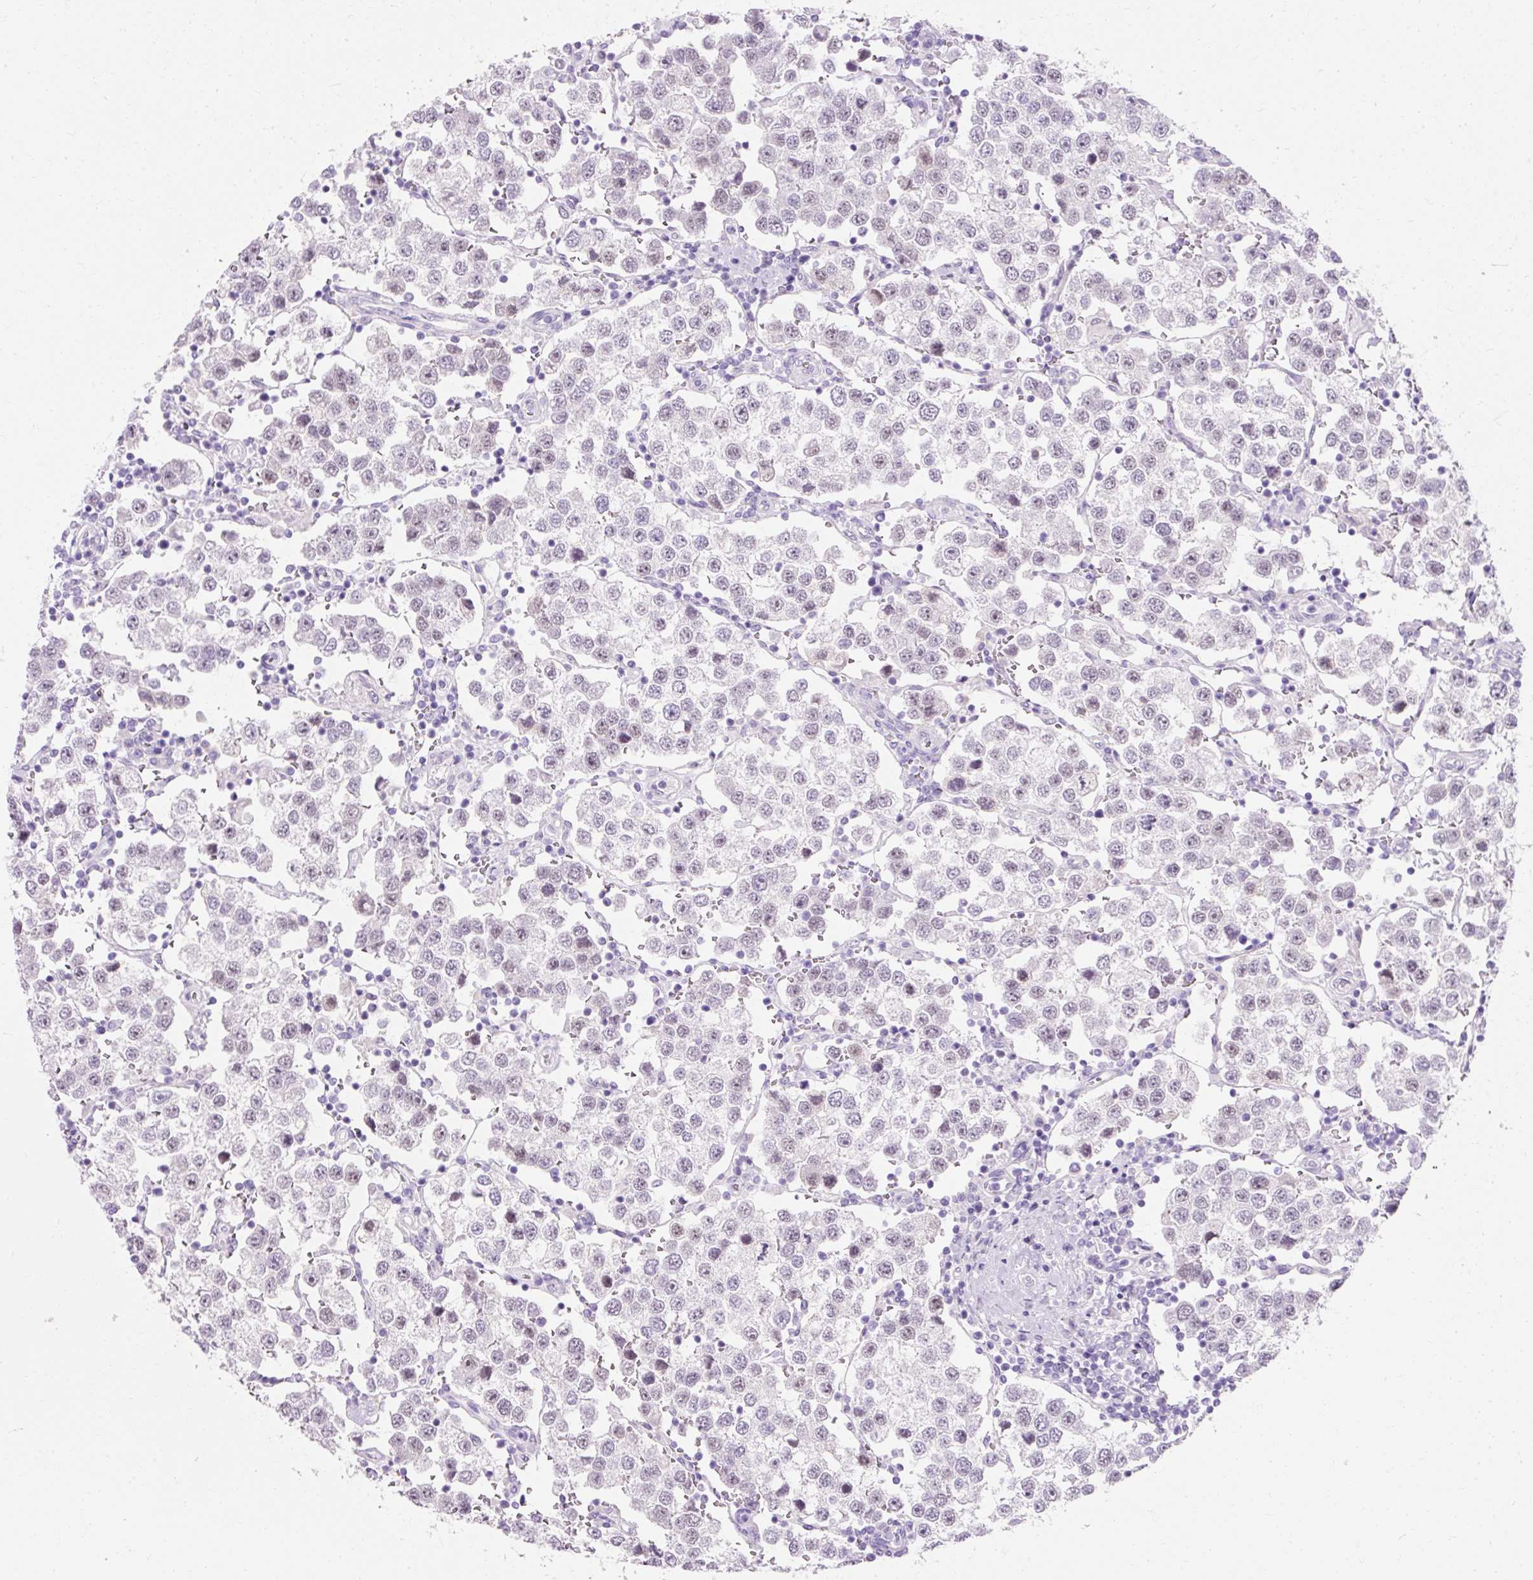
{"staining": {"intensity": "weak", "quantity": "<25%", "location": "nuclear"}, "tissue": "testis cancer", "cell_type": "Tumor cells", "image_type": "cancer", "snomed": [{"axis": "morphology", "description": "Seminoma, NOS"}, {"axis": "topography", "description": "Testis"}], "caption": "Immunohistochemistry histopathology image of seminoma (testis) stained for a protein (brown), which shows no positivity in tumor cells.", "gene": "TMEM213", "patient": {"sex": "male", "age": 37}}